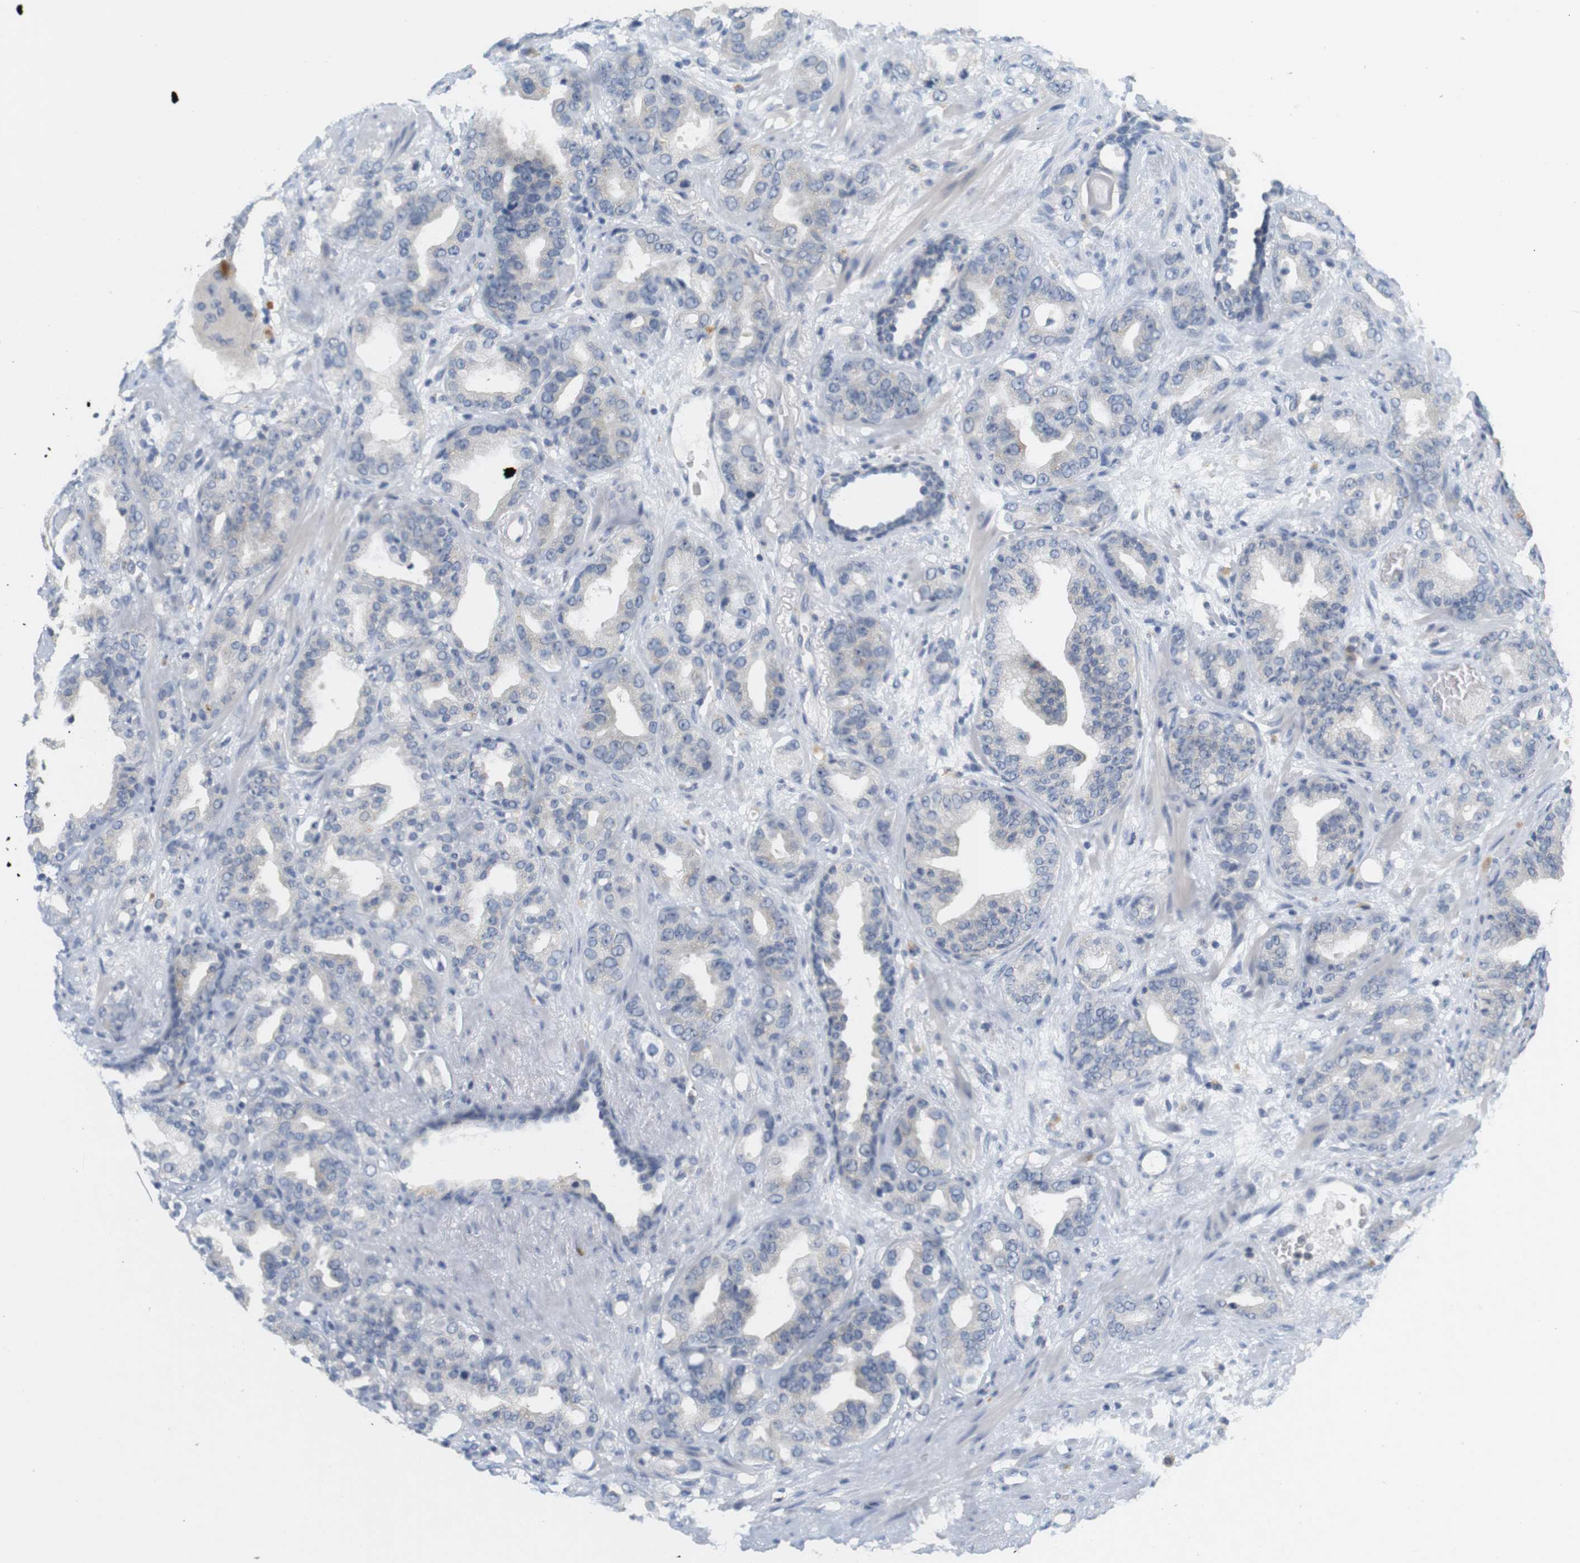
{"staining": {"intensity": "negative", "quantity": "none", "location": "none"}, "tissue": "prostate cancer", "cell_type": "Tumor cells", "image_type": "cancer", "snomed": [{"axis": "morphology", "description": "Adenocarcinoma, Low grade"}, {"axis": "topography", "description": "Prostate"}], "caption": "An image of adenocarcinoma (low-grade) (prostate) stained for a protein reveals no brown staining in tumor cells.", "gene": "LRRK2", "patient": {"sex": "male", "age": 63}}